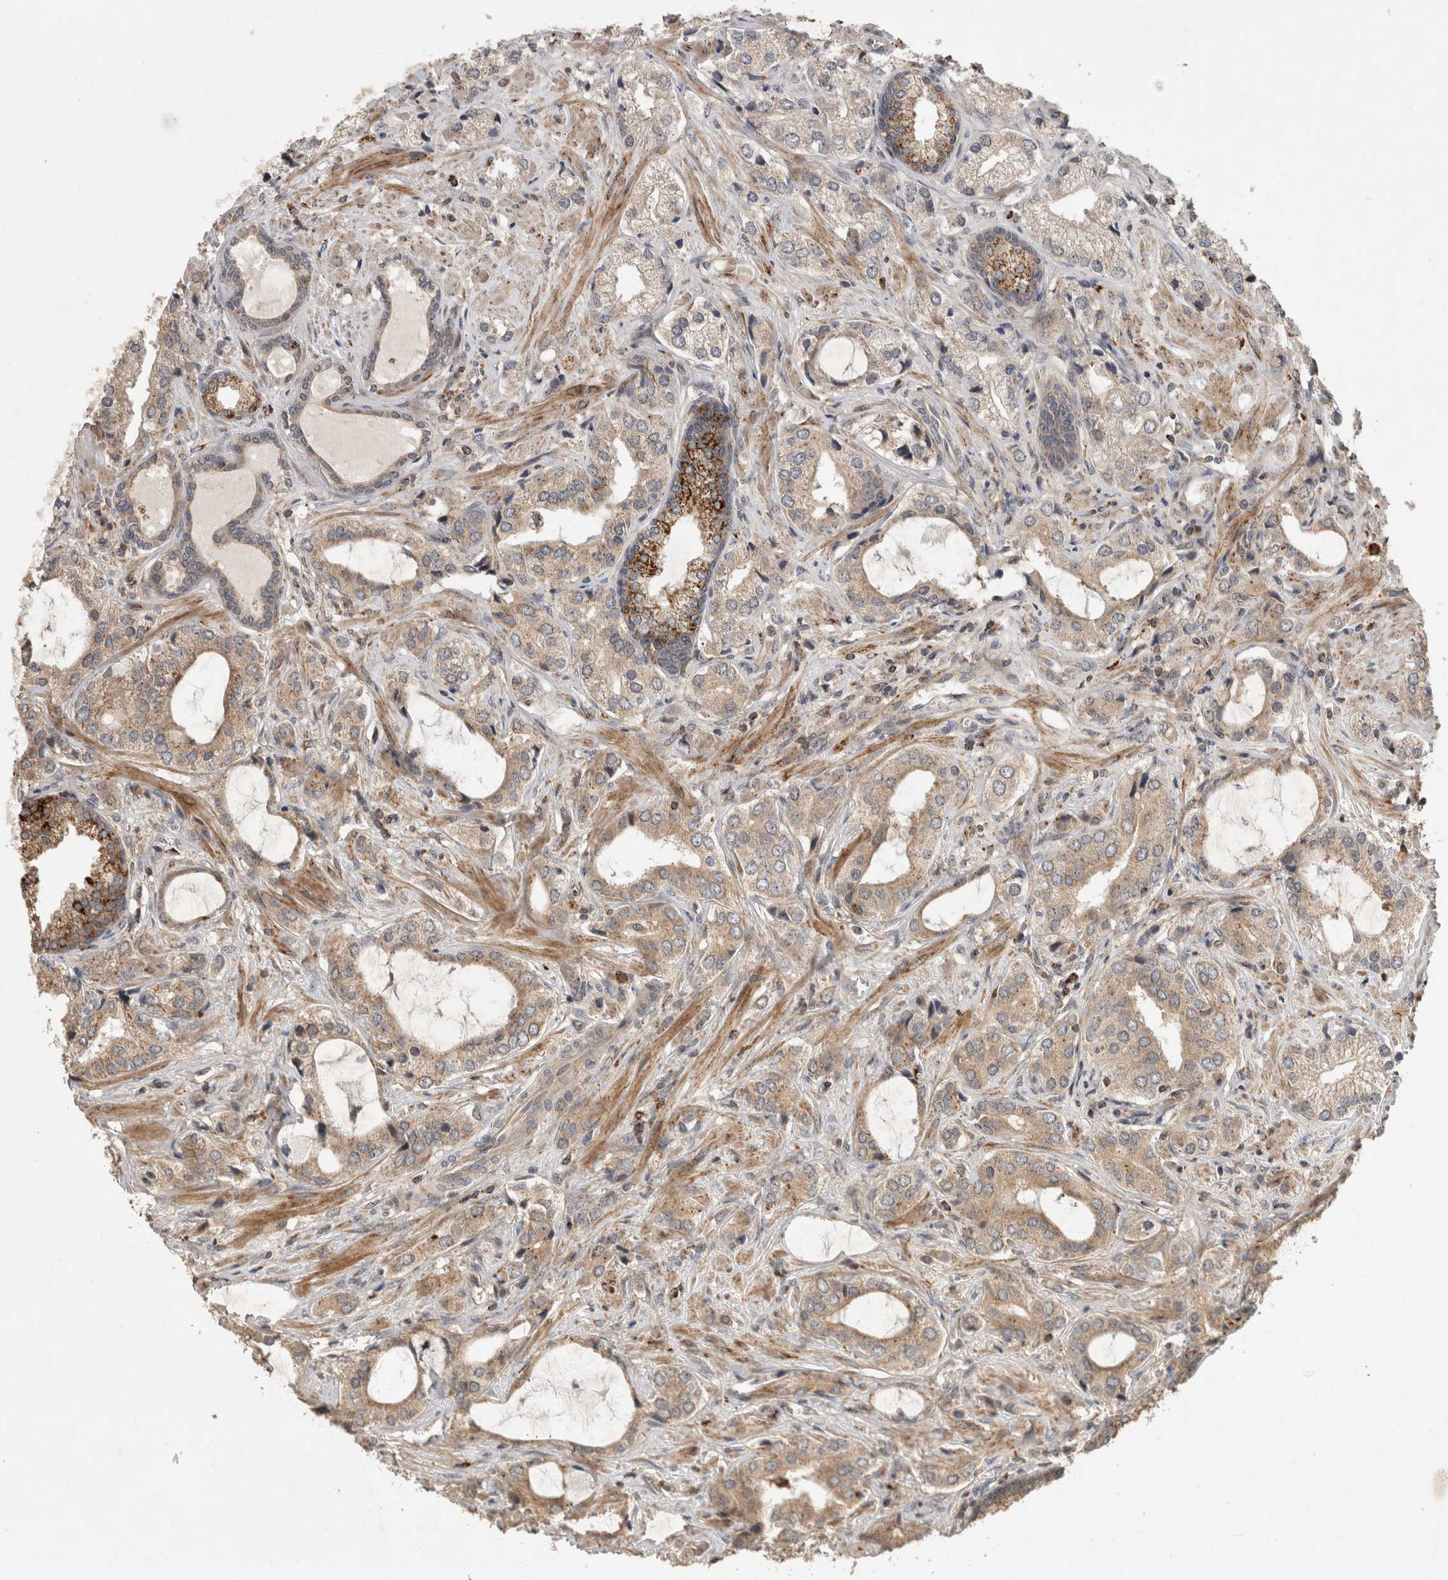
{"staining": {"intensity": "weak", "quantity": ">75%", "location": "cytoplasmic/membranous"}, "tissue": "prostate cancer", "cell_type": "Tumor cells", "image_type": "cancer", "snomed": [{"axis": "morphology", "description": "Adenocarcinoma, High grade"}, {"axis": "topography", "description": "Prostate"}], "caption": "High-magnification brightfield microscopy of prostate cancer stained with DAB (3,3'-diaminobenzidine) (brown) and counterstained with hematoxylin (blue). tumor cells exhibit weak cytoplasmic/membranous positivity is identified in approximately>75% of cells.", "gene": "SERAC1", "patient": {"sex": "male", "age": 66}}